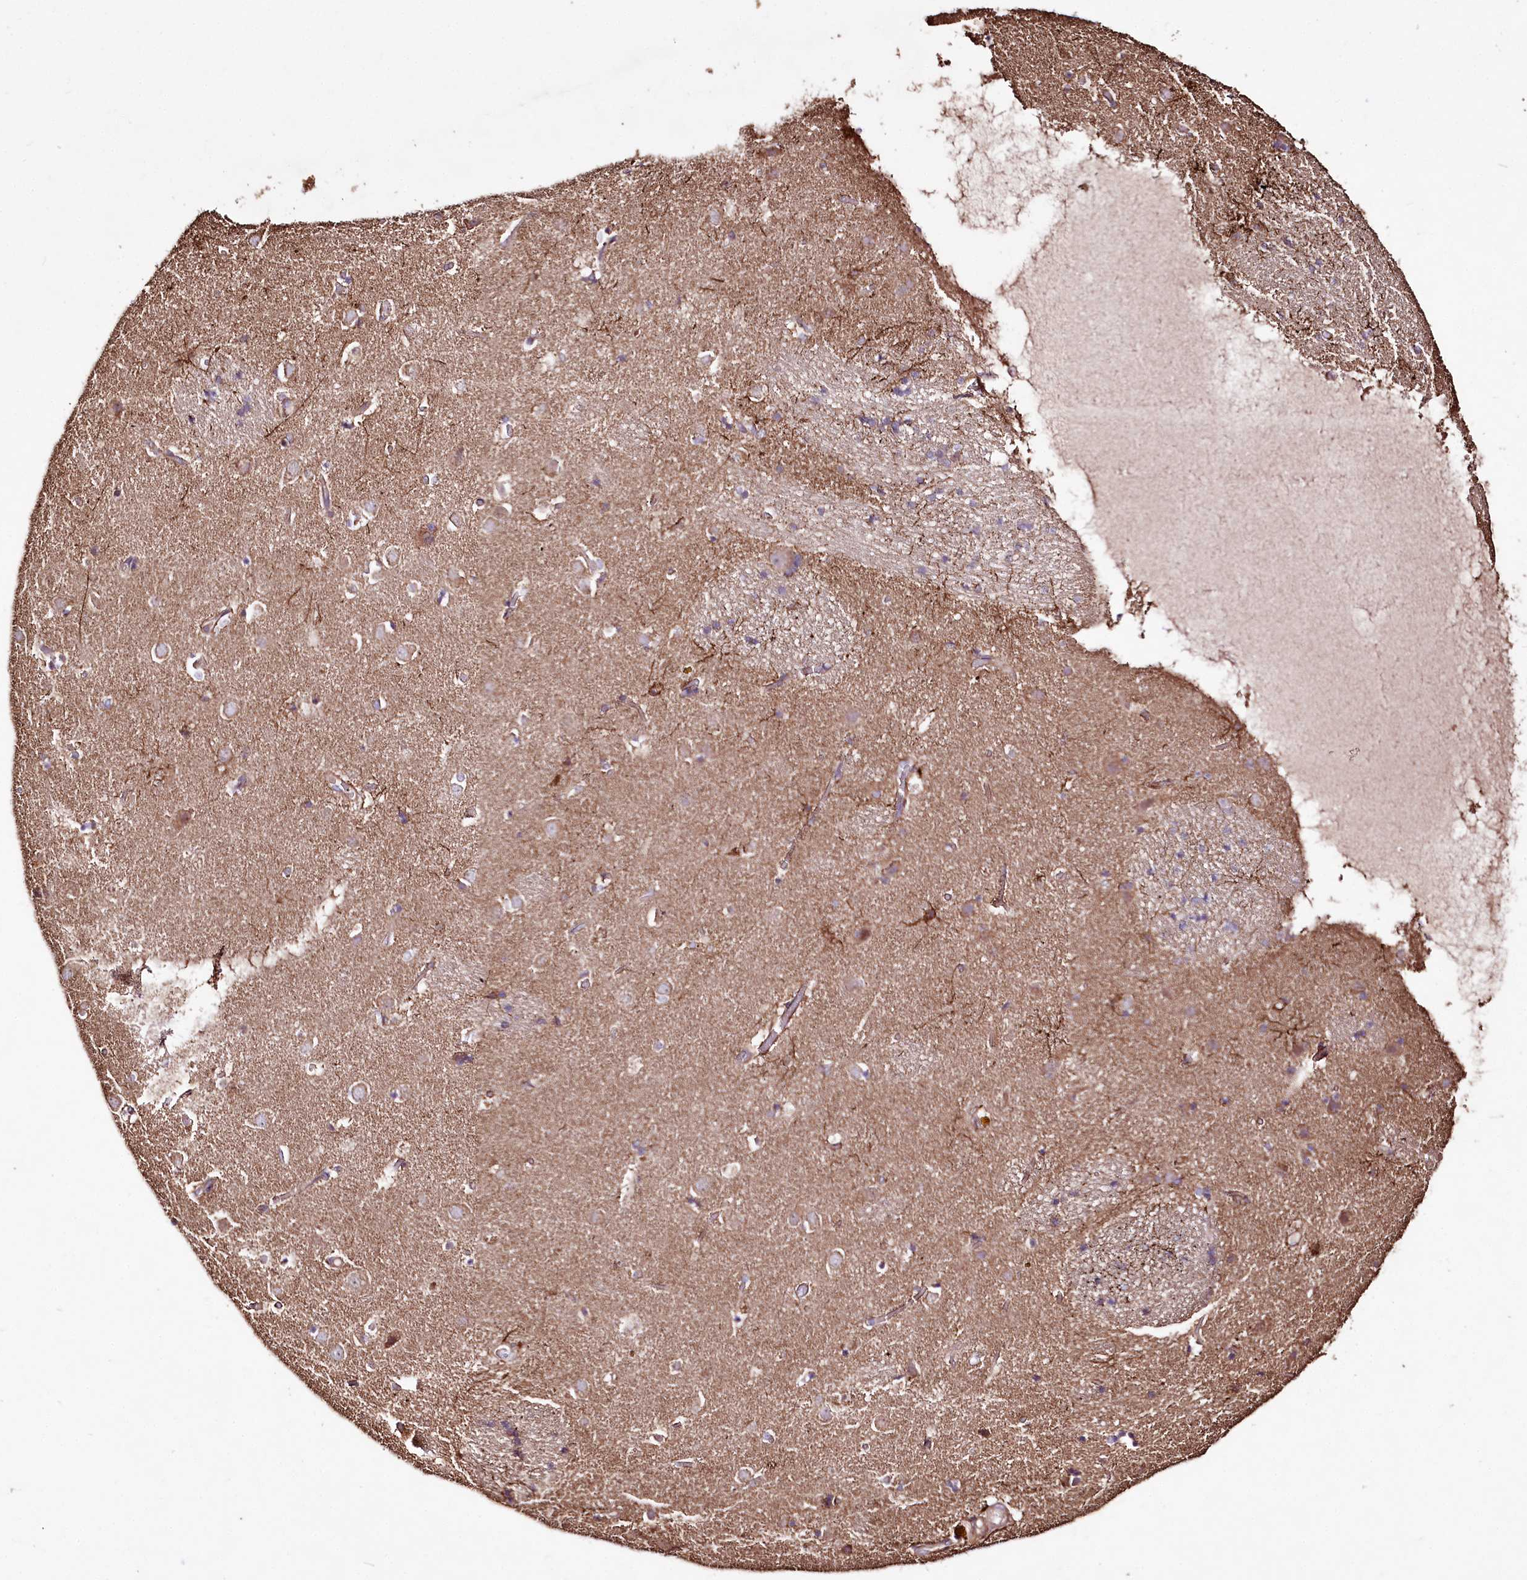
{"staining": {"intensity": "weak", "quantity": "25%-75%", "location": "cytoplasmic/membranous"}, "tissue": "caudate", "cell_type": "Glial cells", "image_type": "normal", "snomed": [{"axis": "morphology", "description": "Normal tissue, NOS"}, {"axis": "topography", "description": "Lateral ventricle wall"}], "caption": "Unremarkable caudate shows weak cytoplasmic/membranous staining in about 25%-75% of glial cells, visualized by immunohistochemistry. Immunohistochemistry (ihc) stains the protein in brown and the nuclei are stained blue.", "gene": "WWC1", "patient": {"sex": "male", "age": 70}}